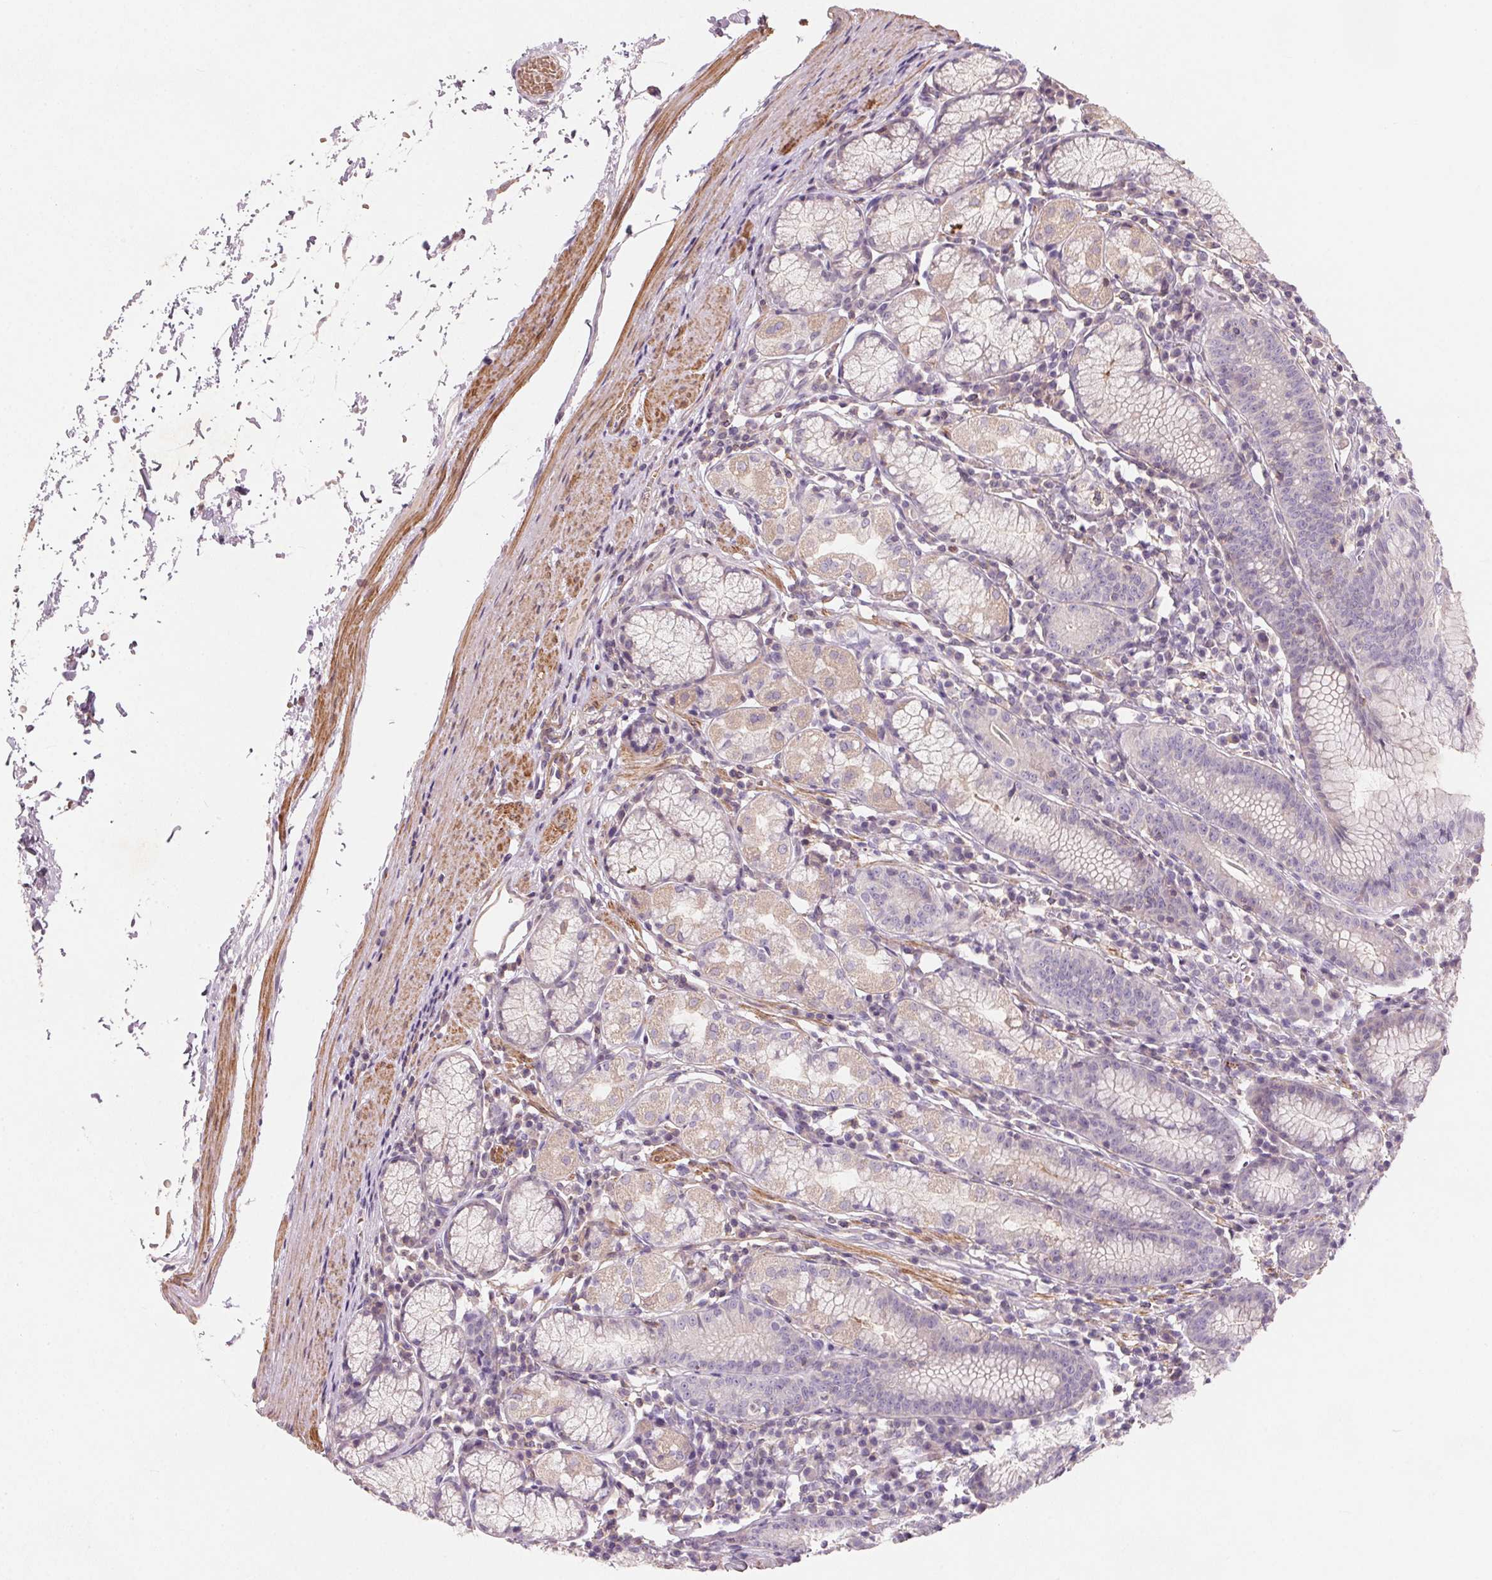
{"staining": {"intensity": "weak", "quantity": "<25%", "location": "cytoplasmic/membranous"}, "tissue": "stomach", "cell_type": "Glandular cells", "image_type": "normal", "snomed": [{"axis": "morphology", "description": "Normal tissue, NOS"}, {"axis": "topography", "description": "Stomach"}], "caption": "There is no significant staining in glandular cells of stomach. (Brightfield microscopy of DAB (3,3'-diaminobenzidine) IHC at high magnification).", "gene": "KCNK15", "patient": {"sex": "male", "age": 55}}